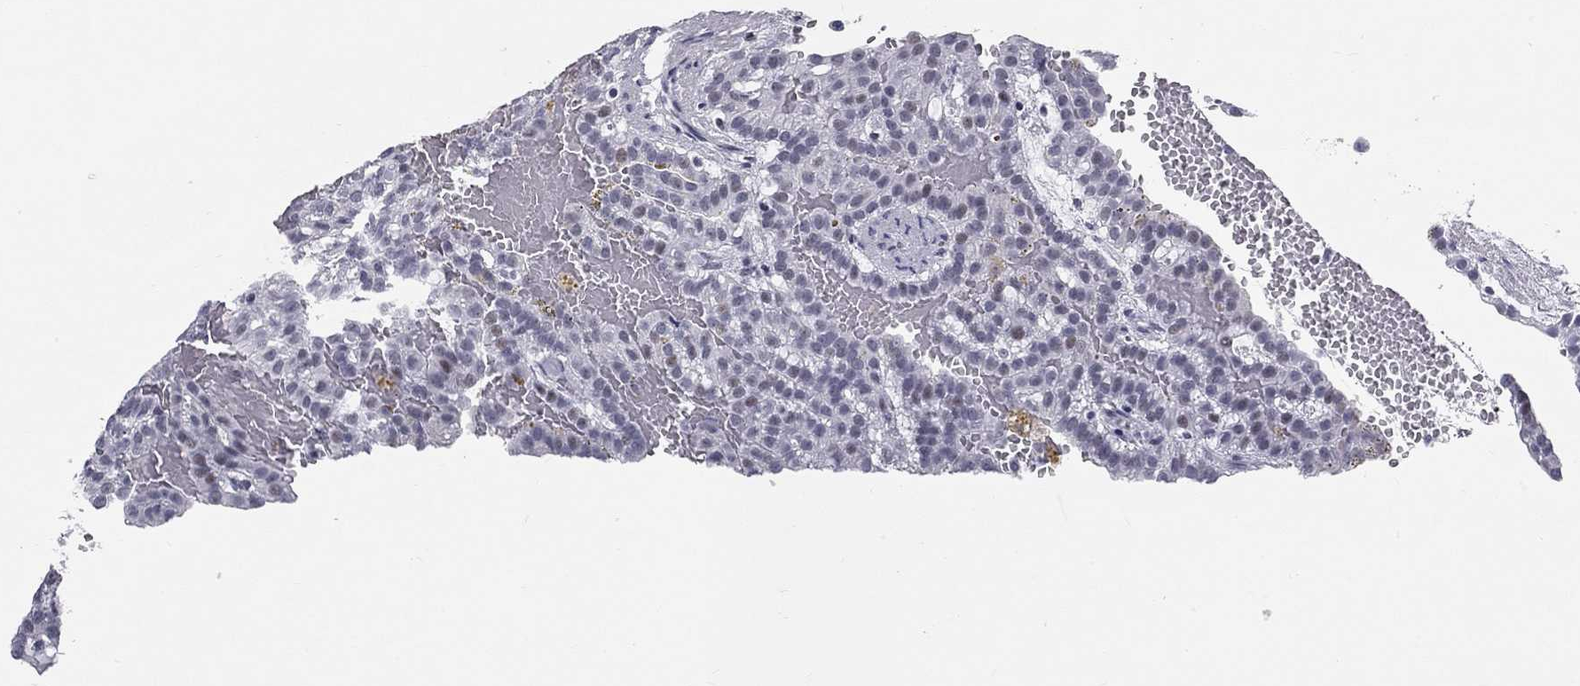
{"staining": {"intensity": "moderate", "quantity": "<25%", "location": "nuclear"}, "tissue": "renal cancer", "cell_type": "Tumor cells", "image_type": "cancer", "snomed": [{"axis": "morphology", "description": "Adenocarcinoma, NOS"}, {"axis": "topography", "description": "Kidney"}], "caption": "A high-resolution photomicrograph shows immunohistochemistry staining of renal cancer, which demonstrates moderate nuclear staining in approximately <25% of tumor cells.", "gene": "ASF1B", "patient": {"sex": "male", "age": 63}}